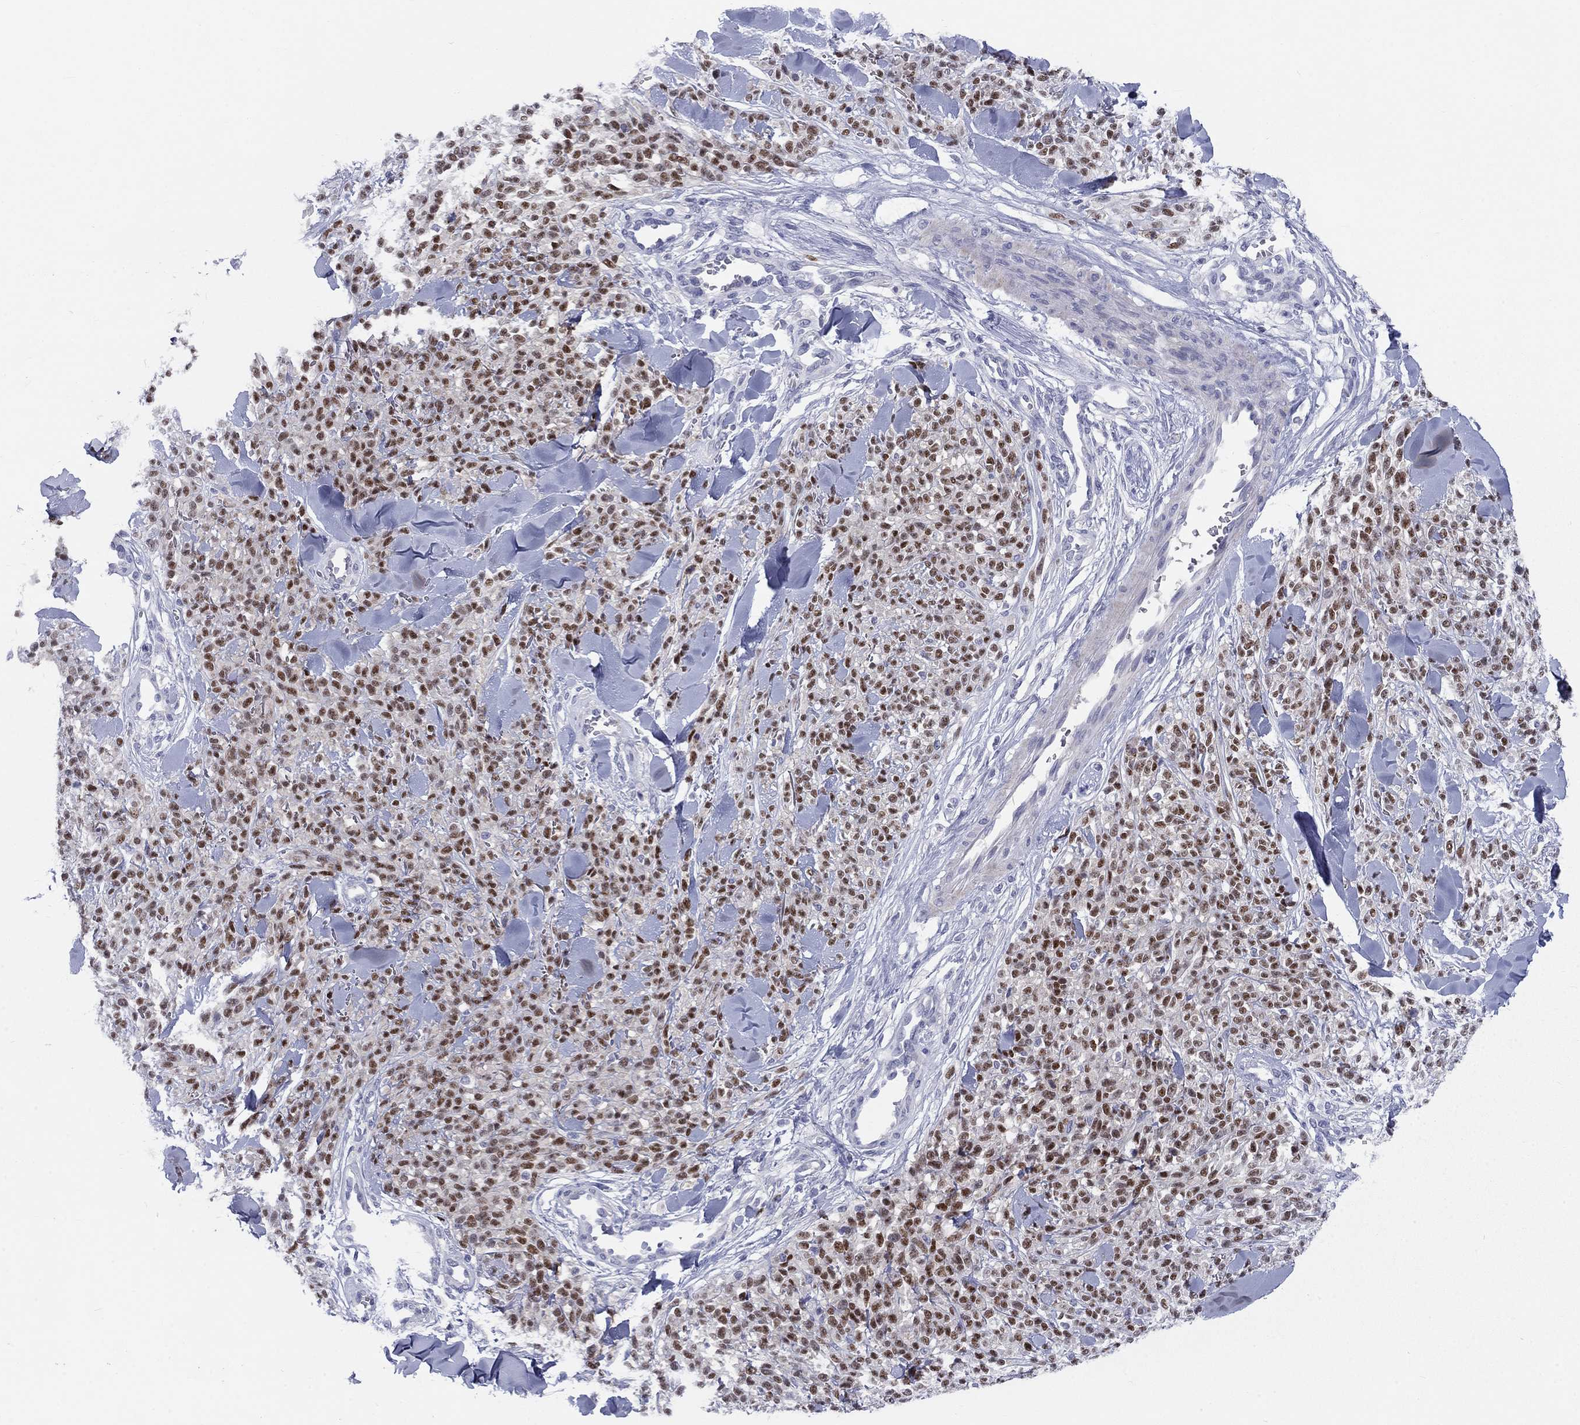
{"staining": {"intensity": "strong", "quantity": ">75%", "location": "nuclear"}, "tissue": "melanoma", "cell_type": "Tumor cells", "image_type": "cancer", "snomed": [{"axis": "morphology", "description": "Malignant melanoma, NOS"}, {"axis": "topography", "description": "Skin"}, {"axis": "topography", "description": "Skin of trunk"}], "caption": "Tumor cells show high levels of strong nuclear expression in approximately >75% of cells in human melanoma.", "gene": "CACNA1A", "patient": {"sex": "male", "age": 74}}